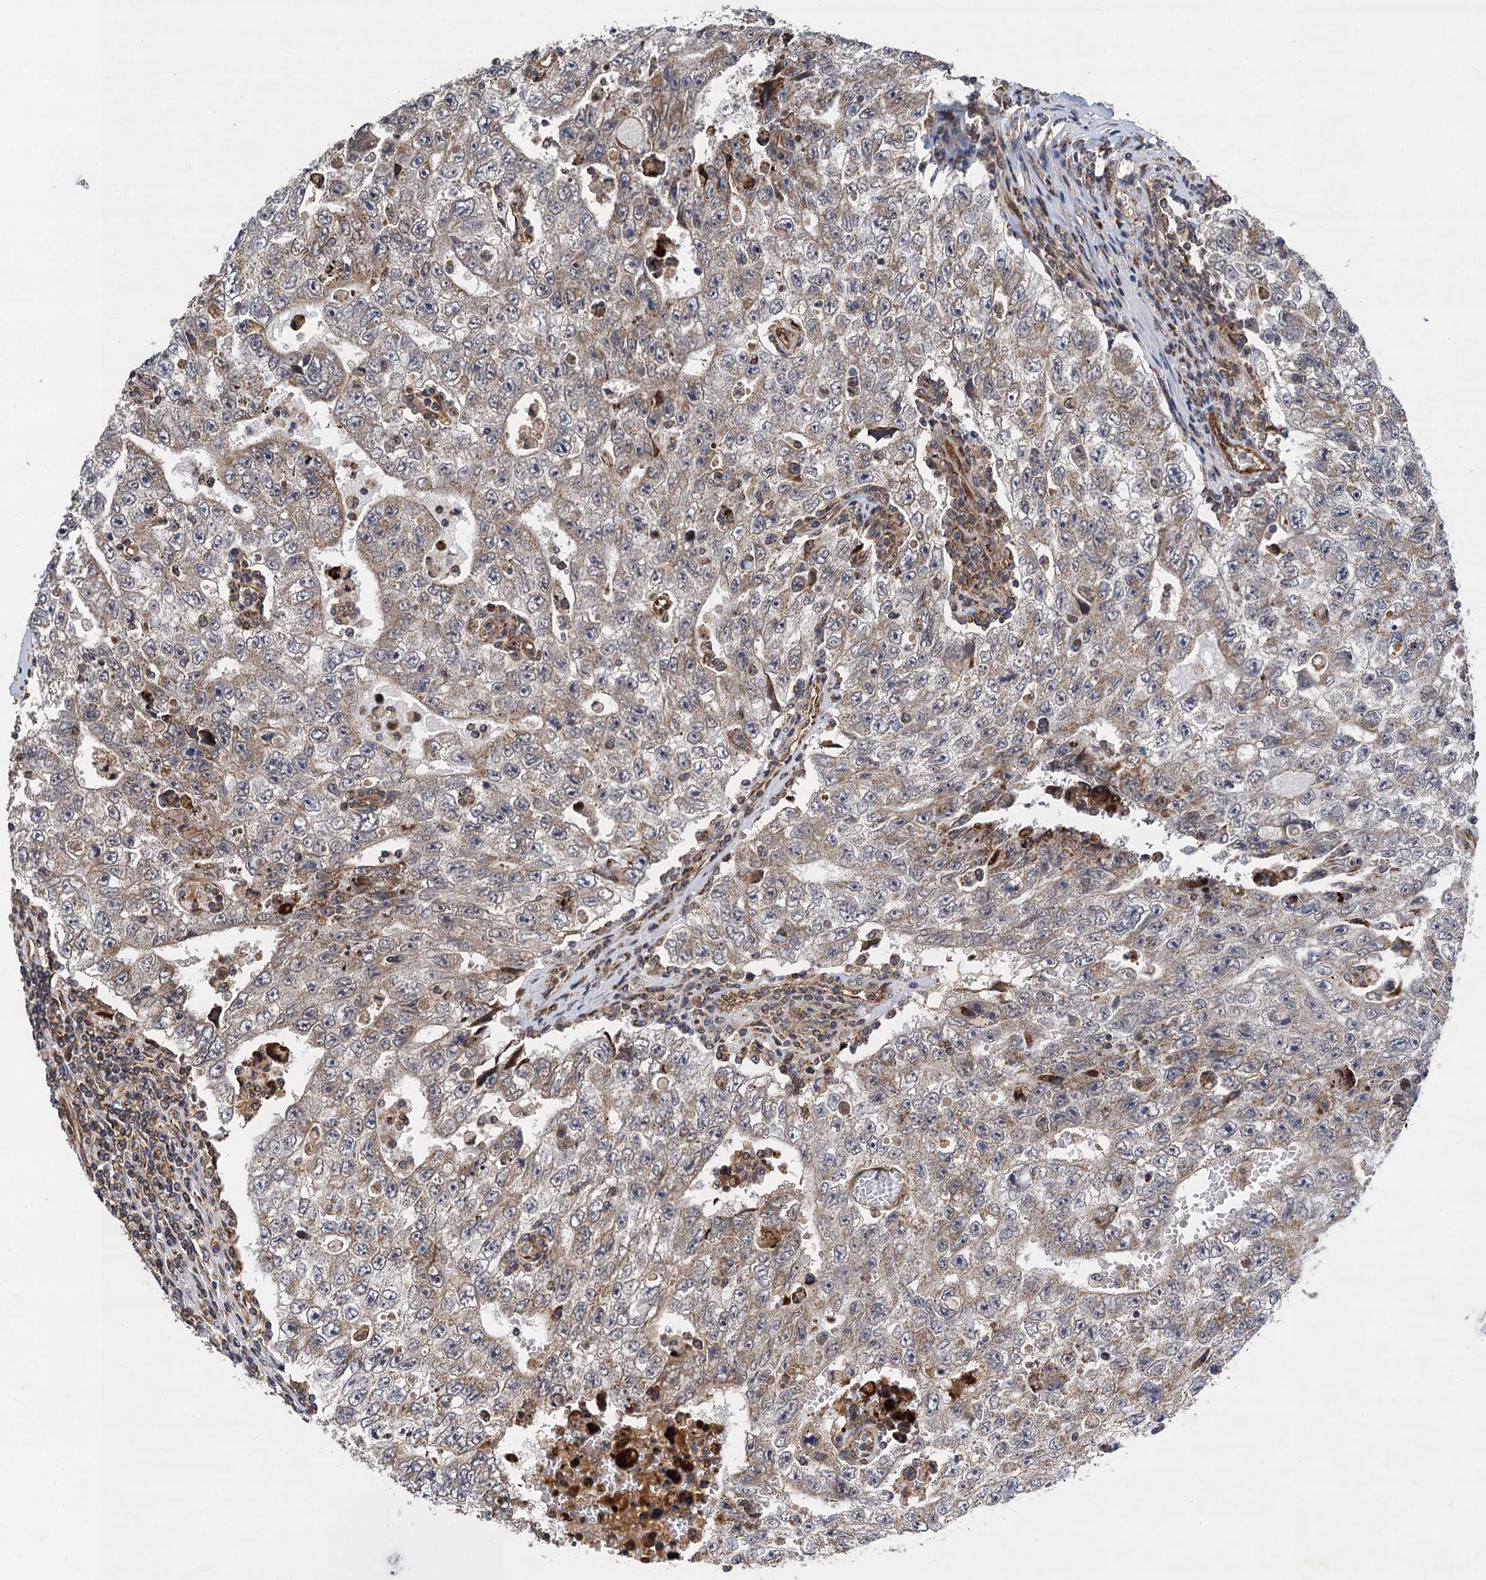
{"staining": {"intensity": "weak", "quantity": "25%-75%", "location": "cytoplasmic/membranous"}, "tissue": "testis cancer", "cell_type": "Tumor cells", "image_type": "cancer", "snomed": [{"axis": "morphology", "description": "Carcinoma, Embryonal, NOS"}, {"axis": "topography", "description": "Testis"}], "caption": "Immunohistochemical staining of testis cancer (embryonal carcinoma) exhibits weak cytoplasmic/membranous protein staining in approximately 25%-75% of tumor cells. (Stains: DAB (3,3'-diaminobenzidine) in brown, nuclei in blue, Microscopy: brightfield microscopy at high magnification).", "gene": "CMPK2", "patient": {"sex": "male", "age": 17}}